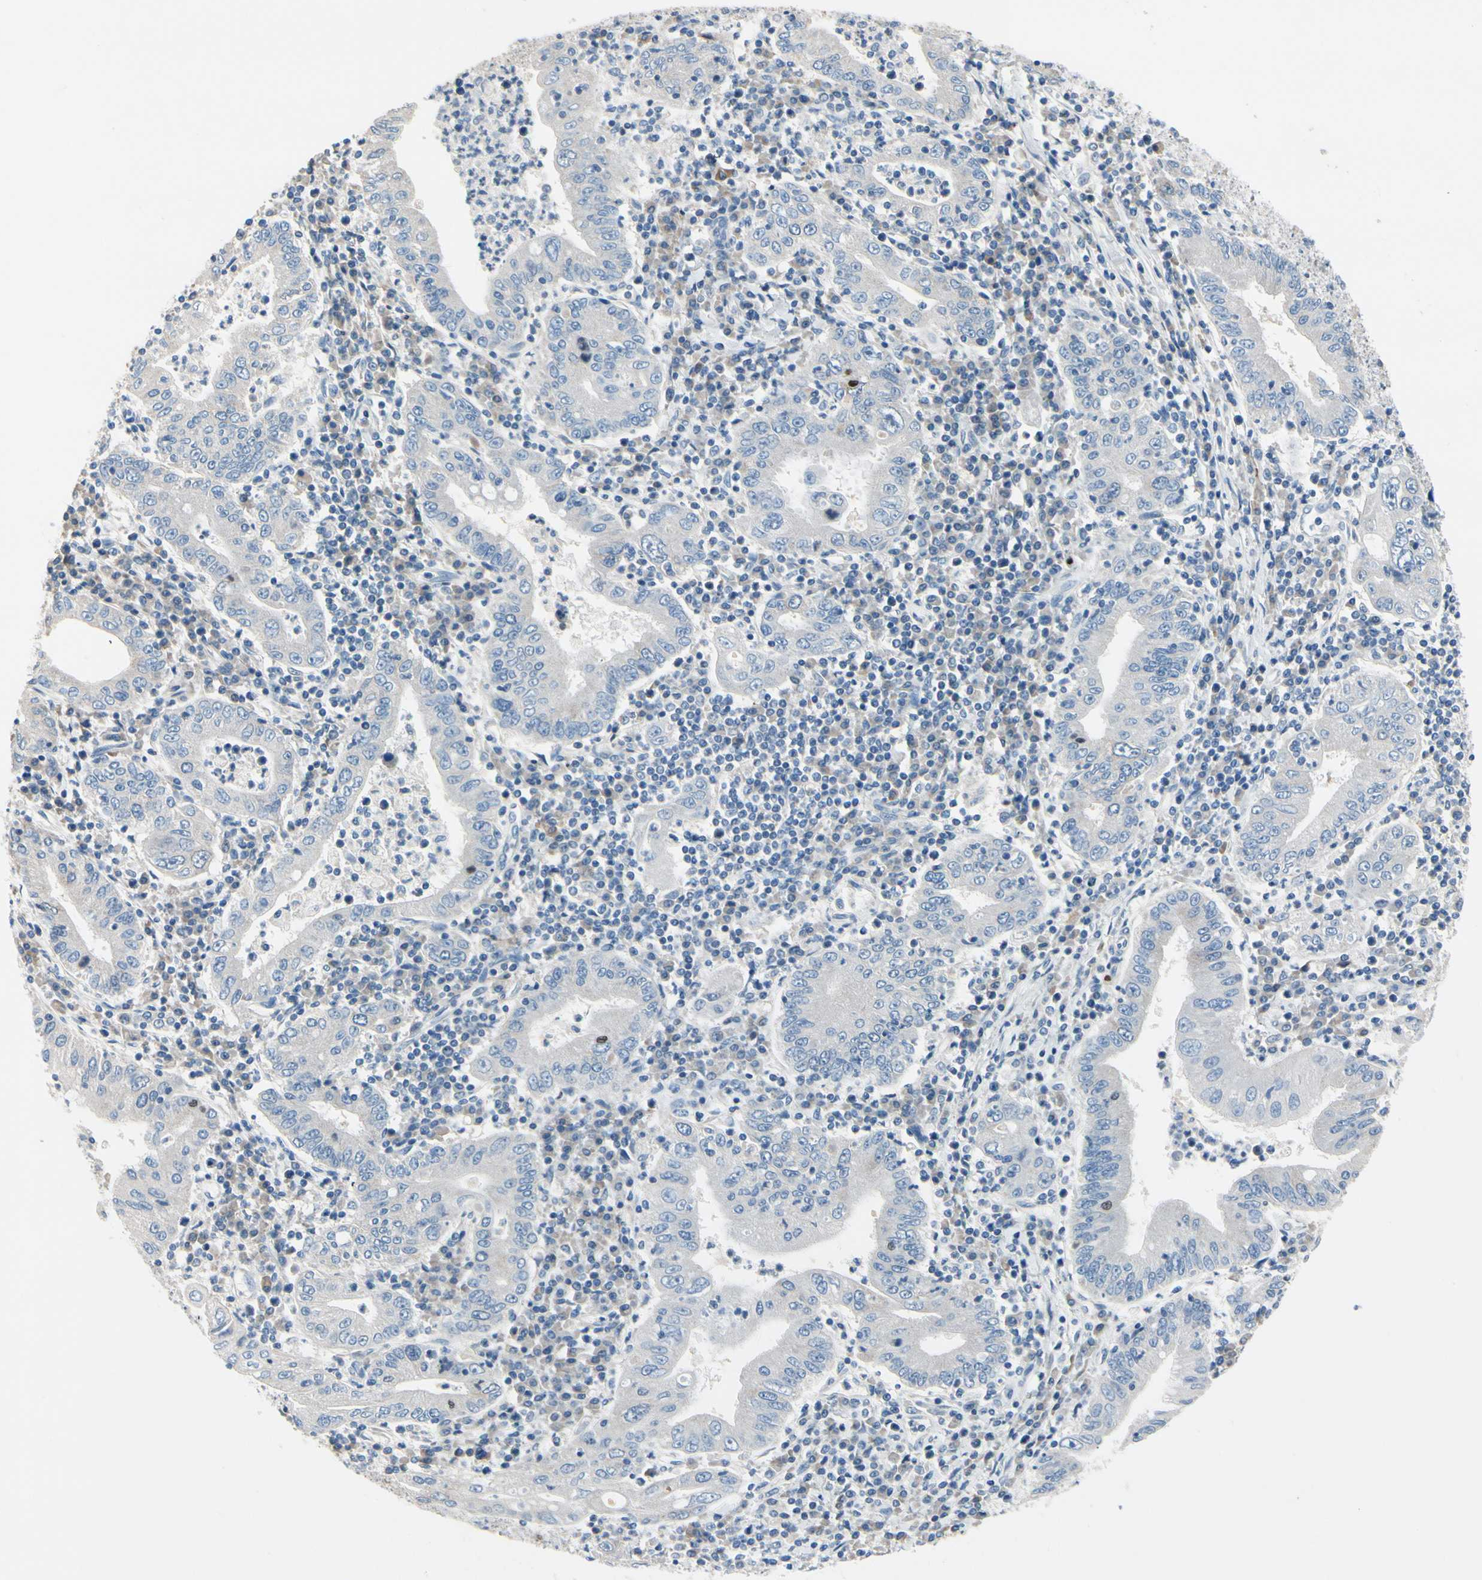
{"staining": {"intensity": "negative", "quantity": "none", "location": "none"}, "tissue": "stomach cancer", "cell_type": "Tumor cells", "image_type": "cancer", "snomed": [{"axis": "morphology", "description": "Normal tissue, NOS"}, {"axis": "morphology", "description": "Adenocarcinoma, NOS"}, {"axis": "topography", "description": "Esophagus"}, {"axis": "topography", "description": "Stomach, upper"}, {"axis": "topography", "description": "Peripheral nerve tissue"}], "caption": "Stomach cancer (adenocarcinoma) stained for a protein using IHC shows no positivity tumor cells.", "gene": "CKAP2", "patient": {"sex": "male", "age": 62}}